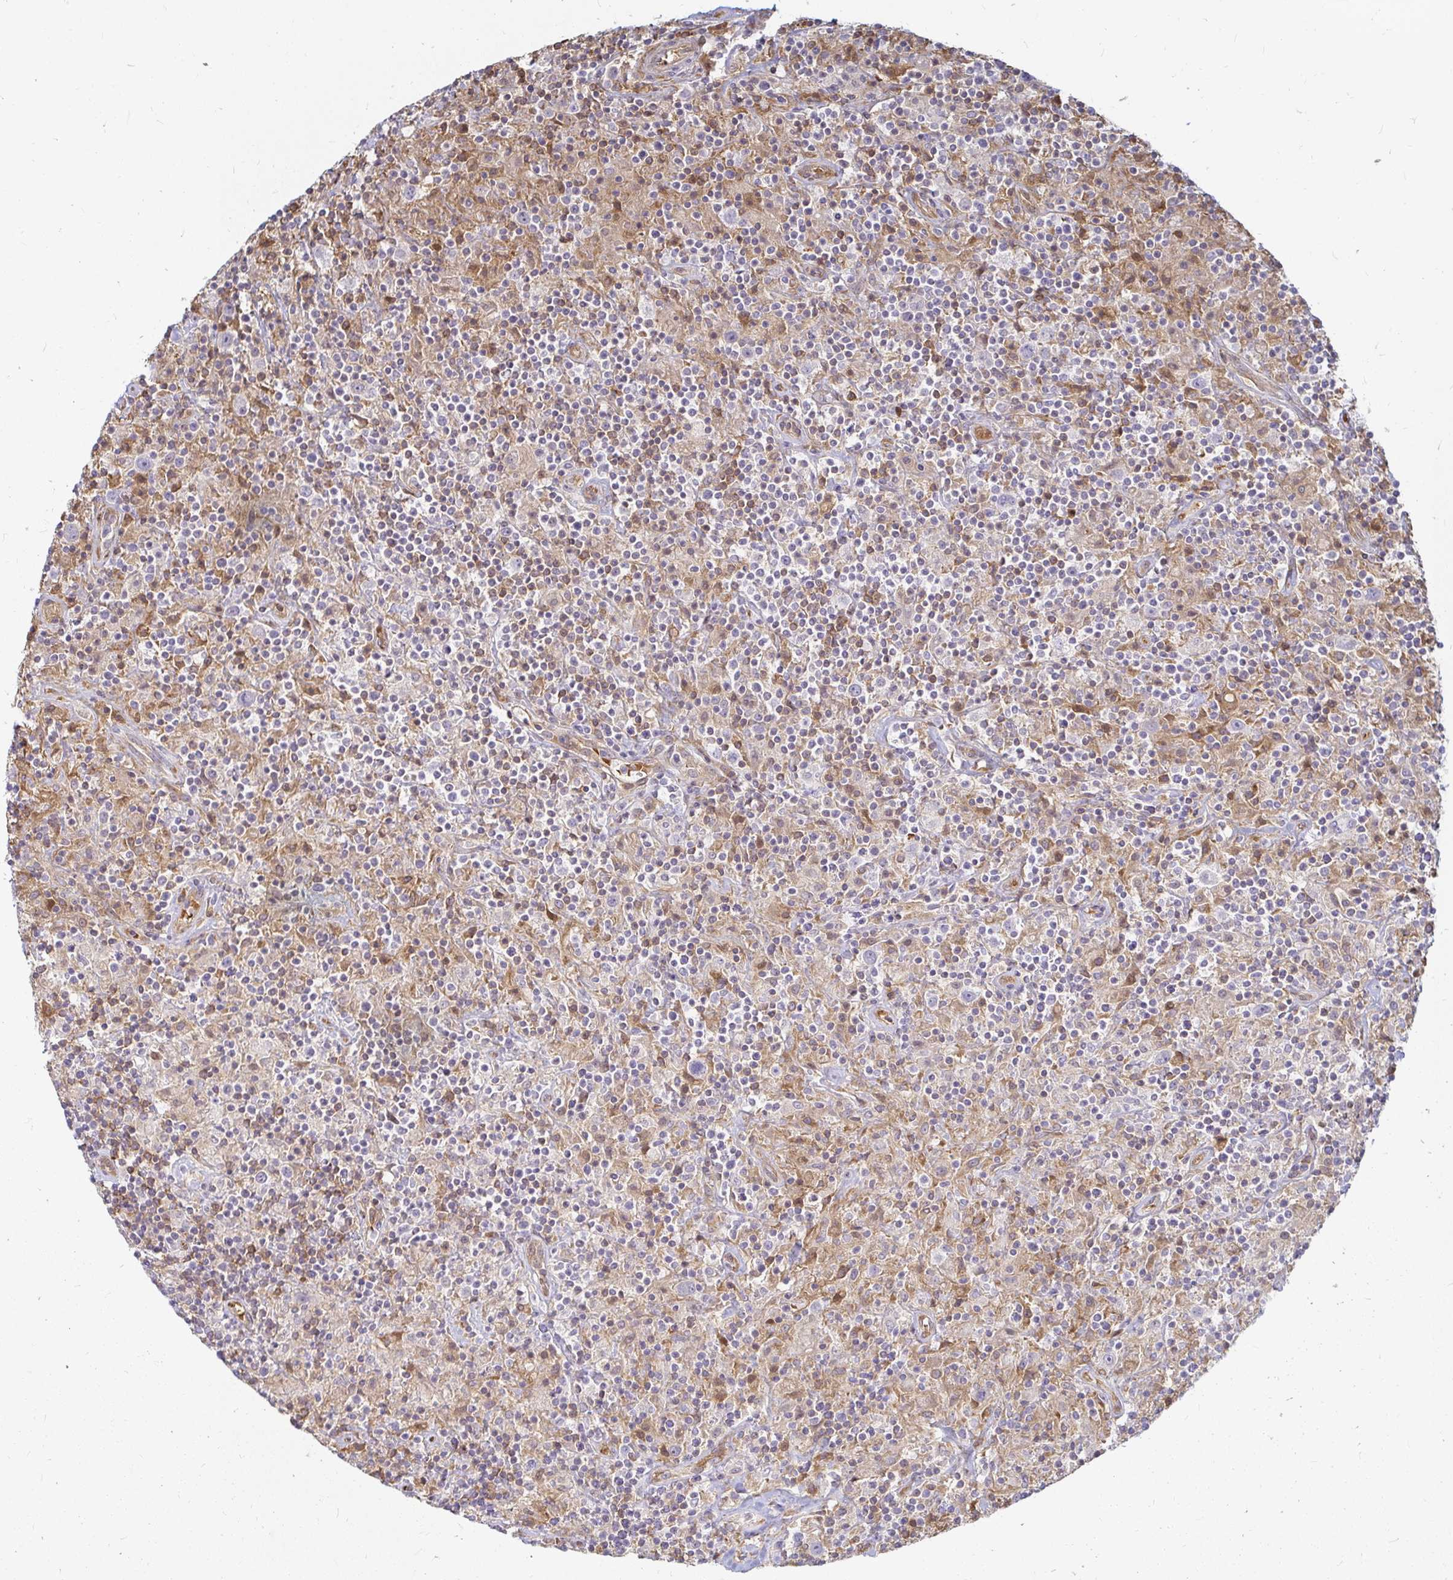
{"staining": {"intensity": "negative", "quantity": "none", "location": "none"}, "tissue": "lymphoma", "cell_type": "Tumor cells", "image_type": "cancer", "snomed": [{"axis": "morphology", "description": "Hodgkin's disease, NOS"}, {"axis": "topography", "description": "Lymph node"}], "caption": "Lymphoma was stained to show a protein in brown. There is no significant positivity in tumor cells. (DAB IHC visualized using brightfield microscopy, high magnification).", "gene": "CAST", "patient": {"sex": "male", "age": 70}}